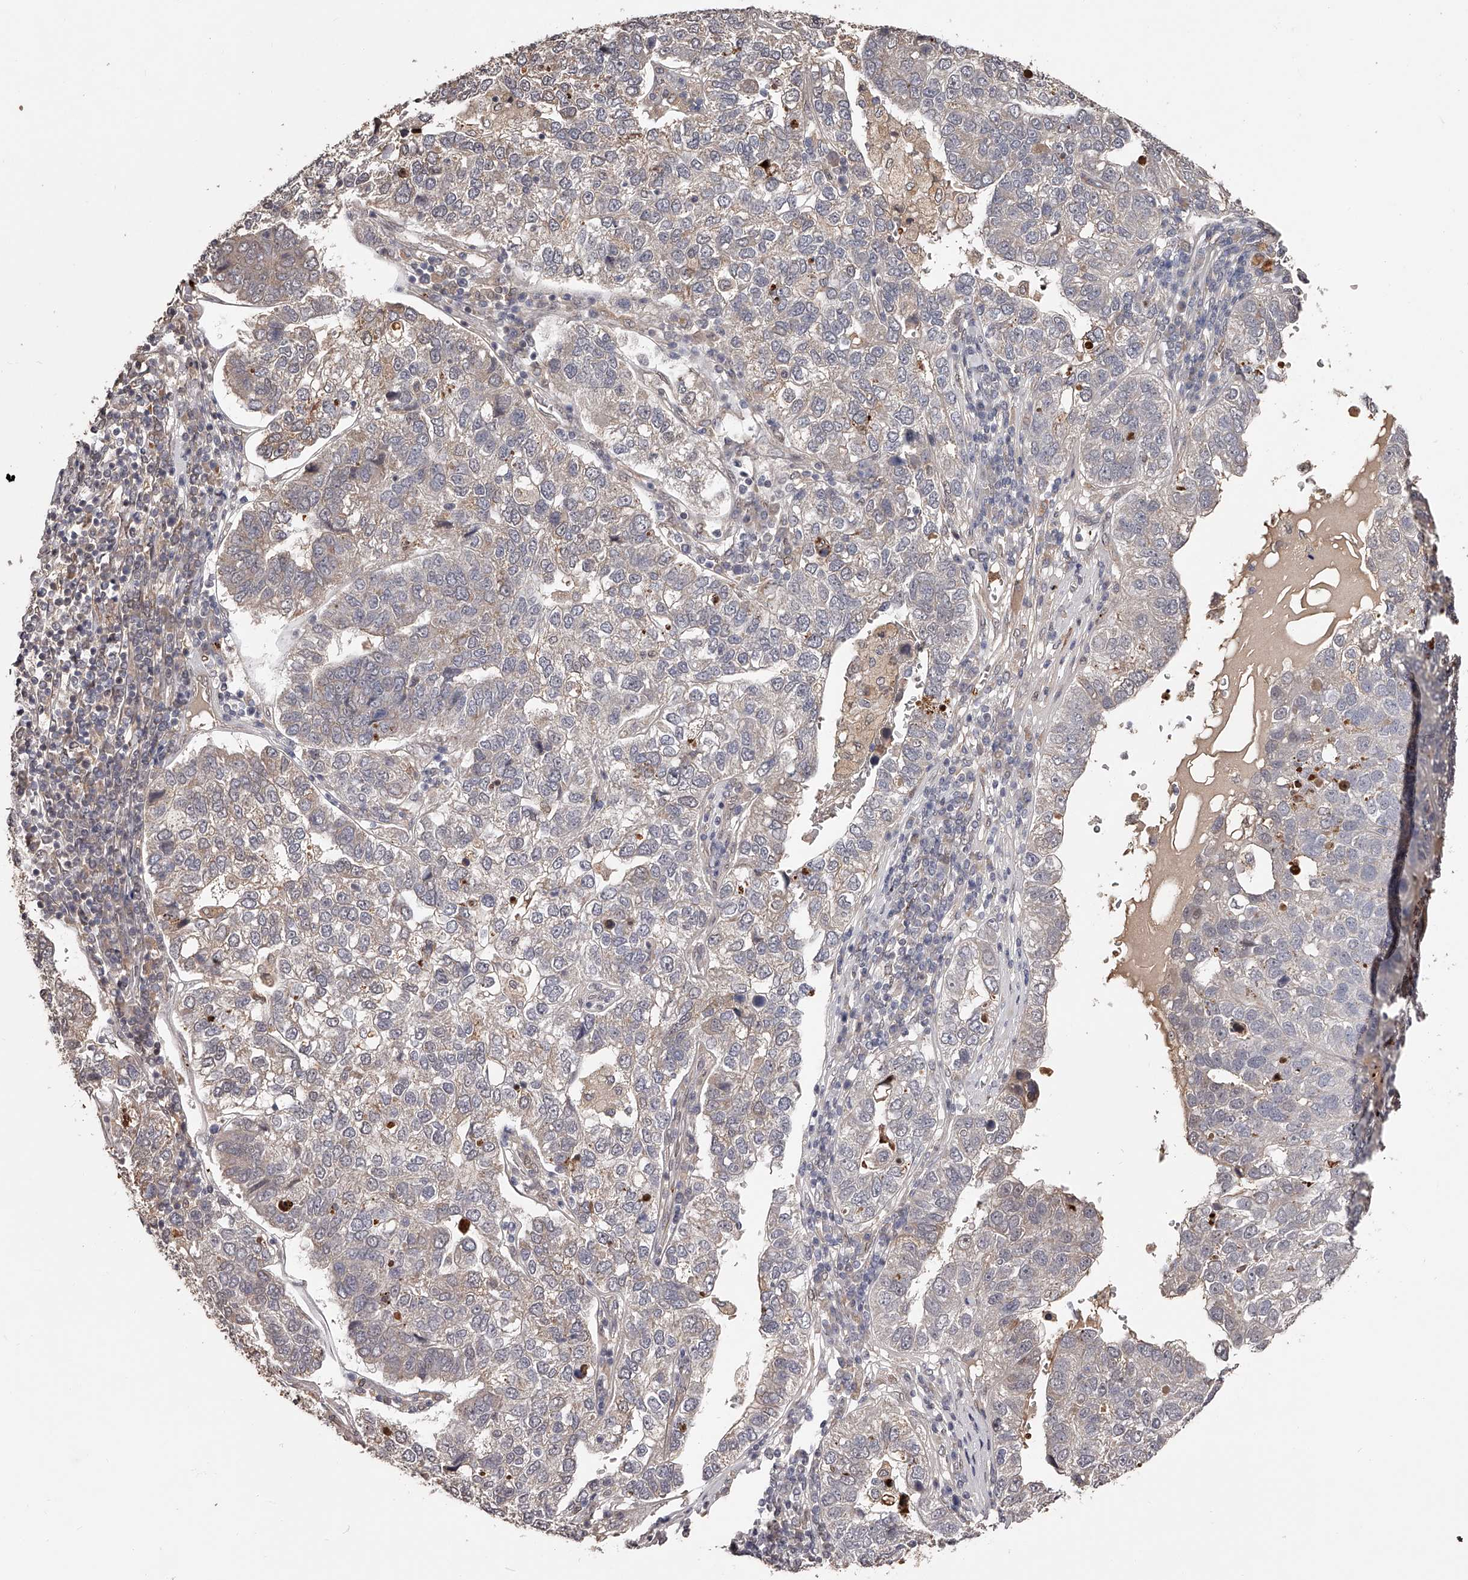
{"staining": {"intensity": "weak", "quantity": "25%-75%", "location": "cytoplasmic/membranous"}, "tissue": "pancreatic cancer", "cell_type": "Tumor cells", "image_type": "cancer", "snomed": [{"axis": "morphology", "description": "Adenocarcinoma, NOS"}, {"axis": "topography", "description": "Pancreas"}], "caption": "Immunohistochemistry (IHC) of pancreatic cancer (adenocarcinoma) reveals low levels of weak cytoplasmic/membranous staining in about 25%-75% of tumor cells. Nuclei are stained in blue.", "gene": "URGCP", "patient": {"sex": "female", "age": 61}}